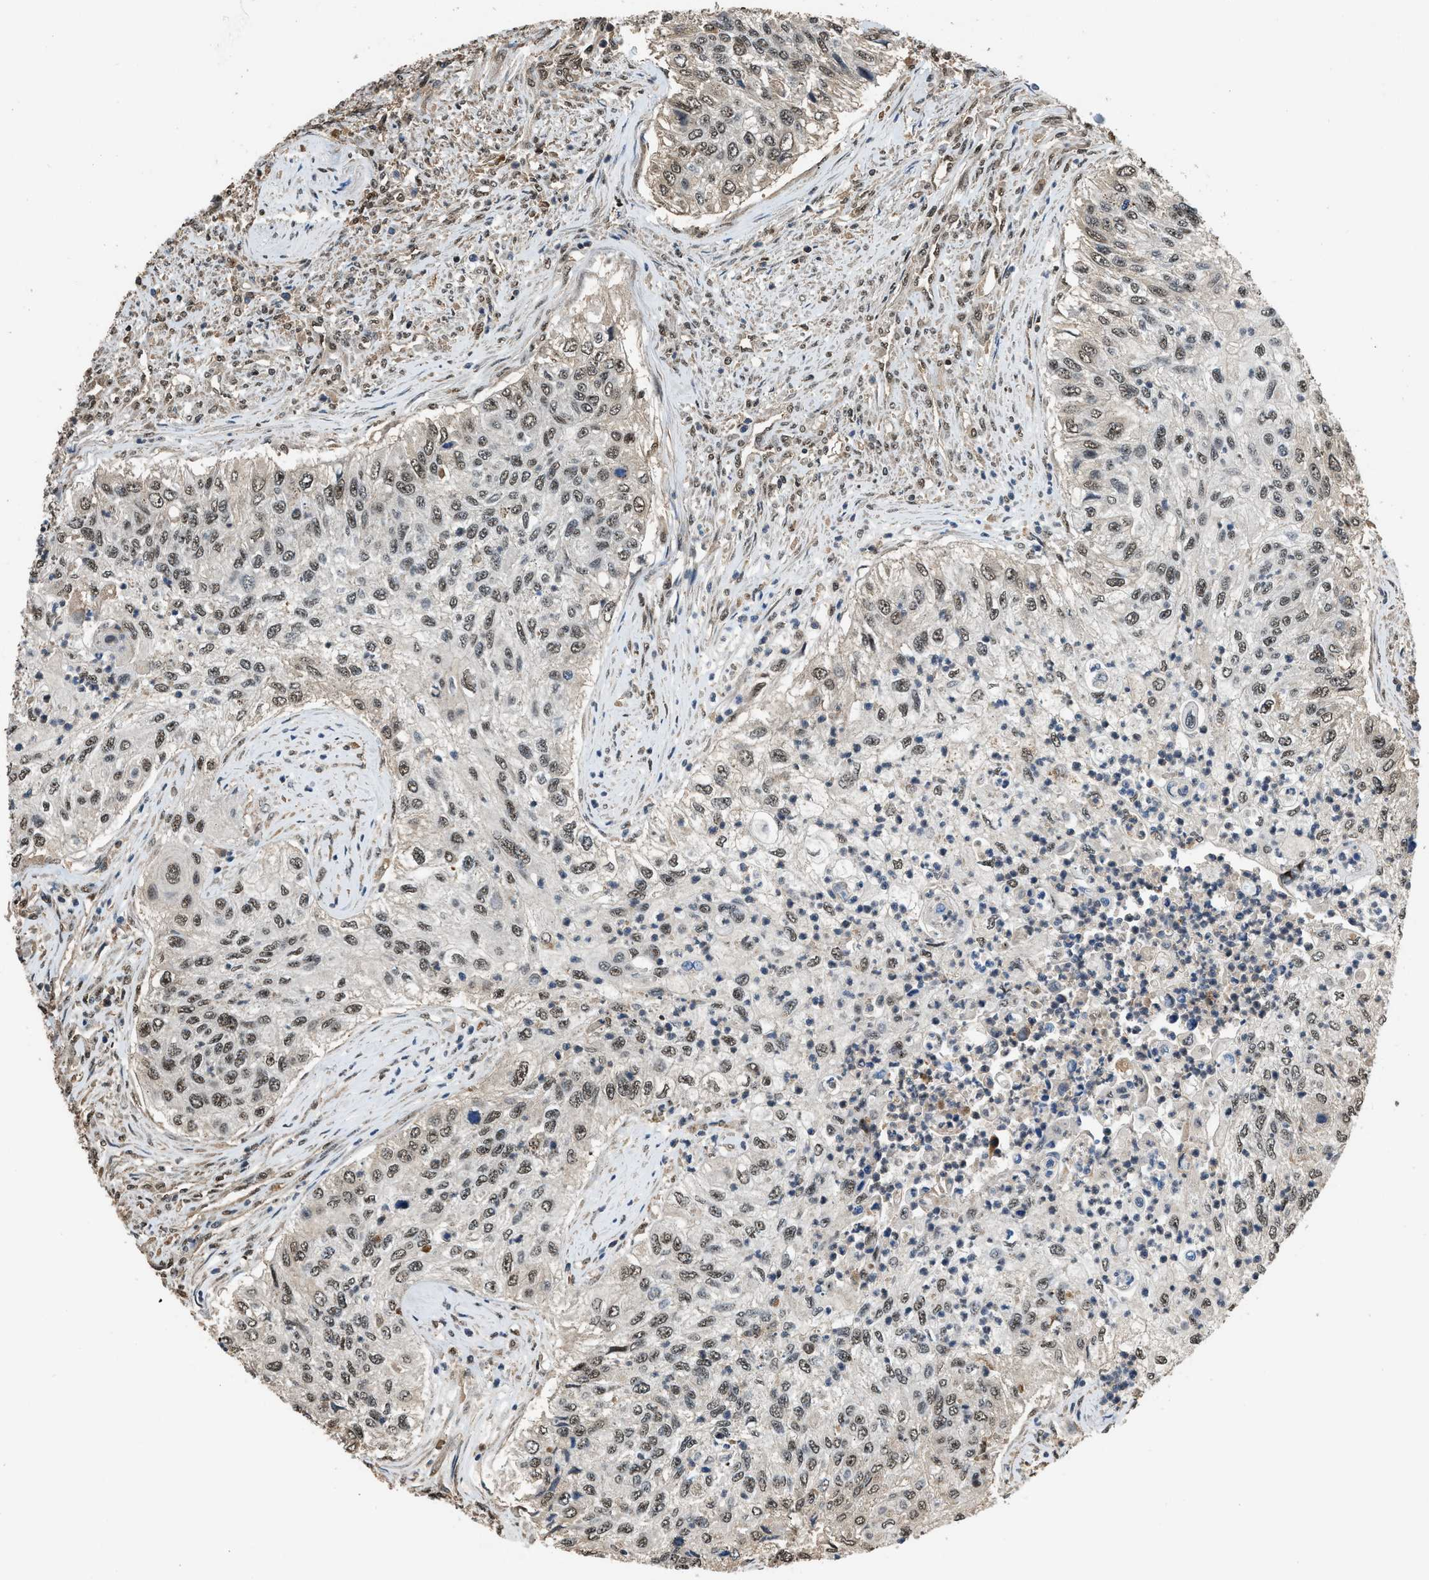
{"staining": {"intensity": "weak", "quantity": ">75%", "location": "nuclear"}, "tissue": "urothelial cancer", "cell_type": "Tumor cells", "image_type": "cancer", "snomed": [{"axis": "morphology", "description": "Urothelial carcinoma, High grade"}, {"axis": "topography", "description": "Urinary bladder"}], "caption": "Immunohistochemistry of human urothelial cancer displays low levels of weak nuclear staining in about >75% of tumor cells.", "gene": "SLC15A4", "patient": {"sex": "female", "age": 60}}